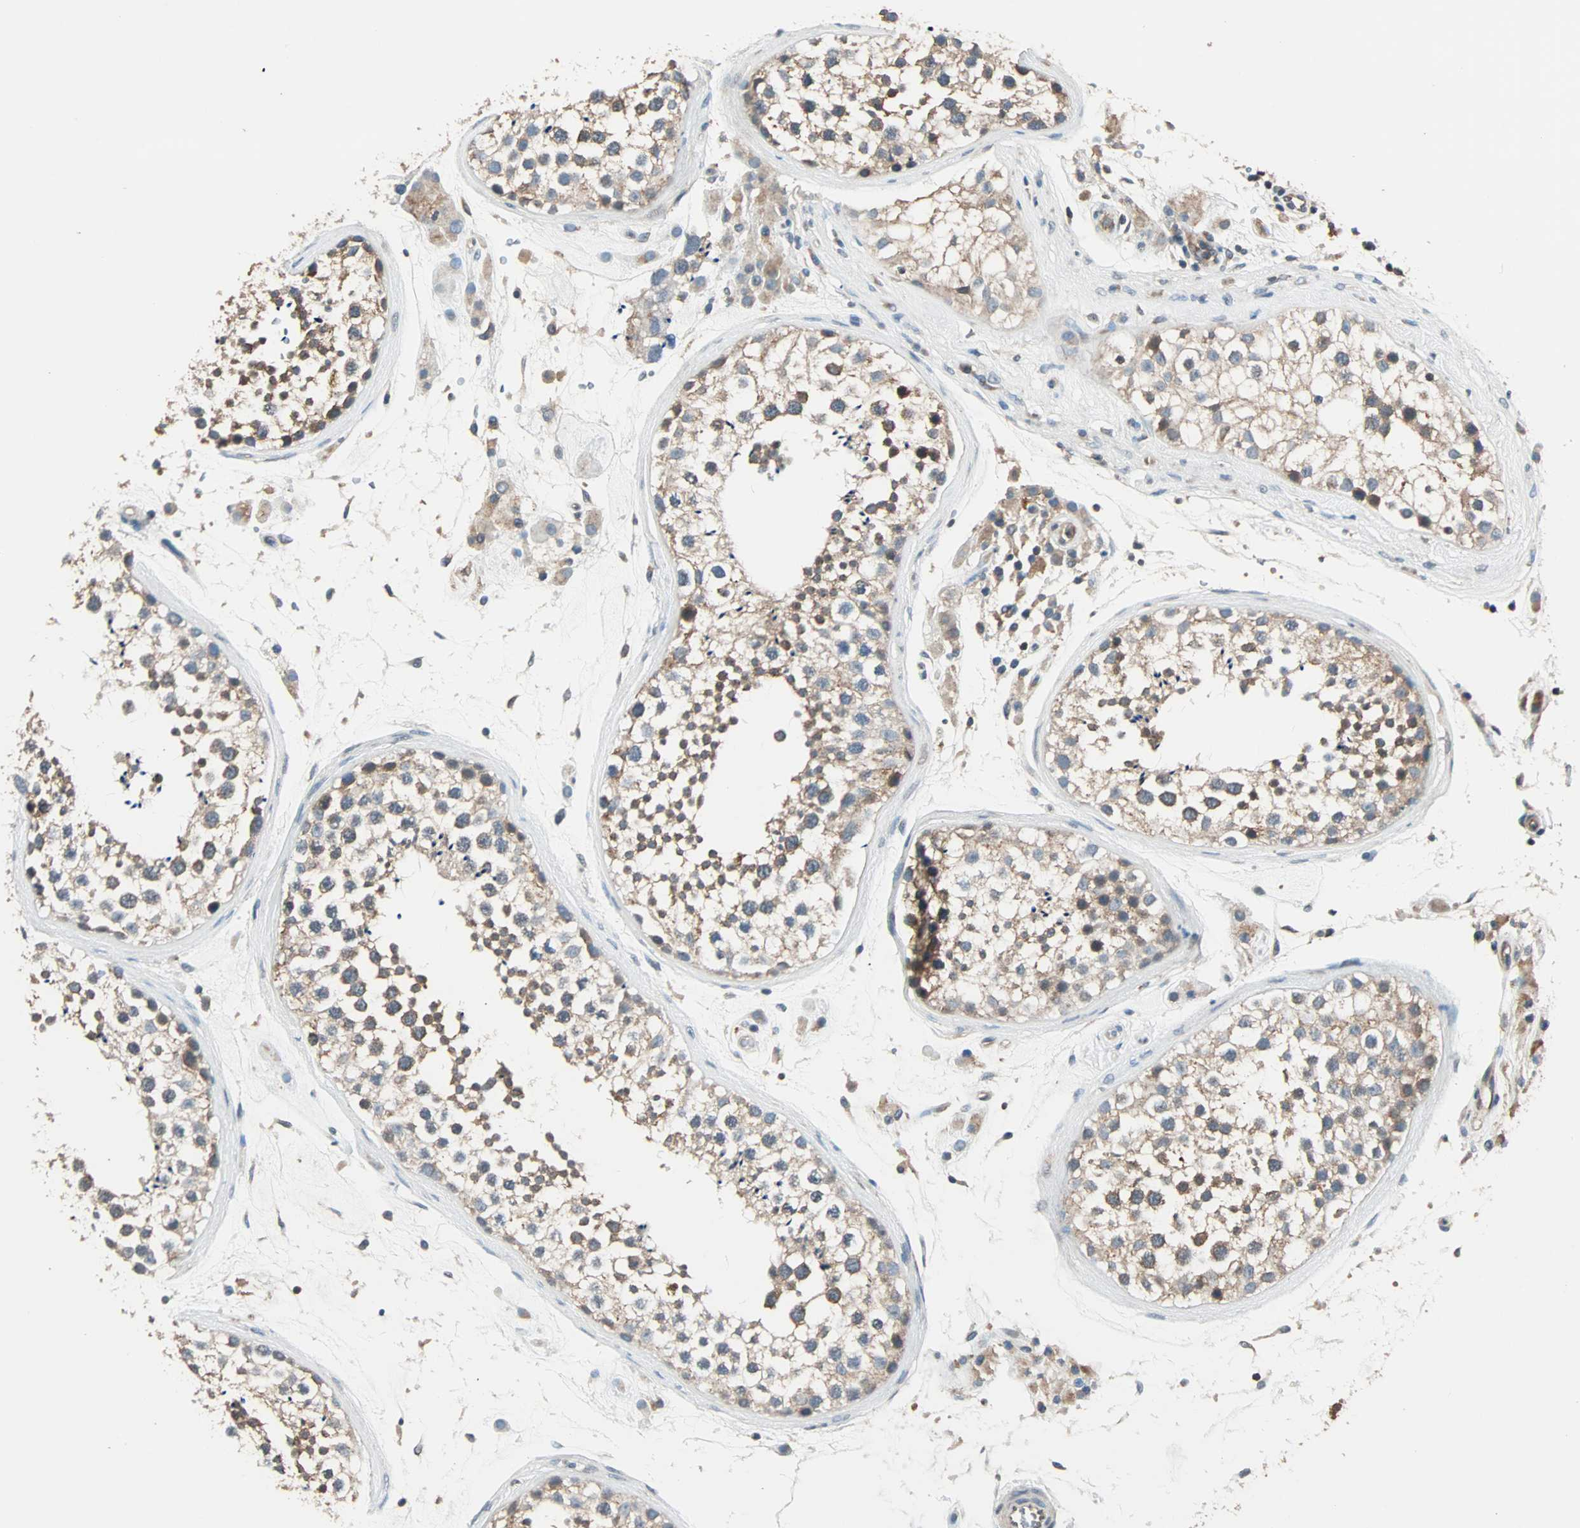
{"staining": {"intensity": "moderate", "quantity": "<25%", "location": "cytoplasmic/membranous"}, "tissue": "testis", "cell_type": "Cells in seminiferous ducts", "image_type": "normal", "snomed": [{"axis": "morphology", "description": "Normal tissue, NOS"}, {"axis": "topography", "description": "Testis"}], "caption": "High-magnification brightfield microscopy of benign testis stained with DAB (brown) and counterstained with hematoxylin (blue). cells in seminiferous ducts exhibit moderate cytoplasmic/membranous expression is seen in approximately<25% of cells.", "gene": "MAP3K21", "patient": {"sex": "male", "age": 46}}